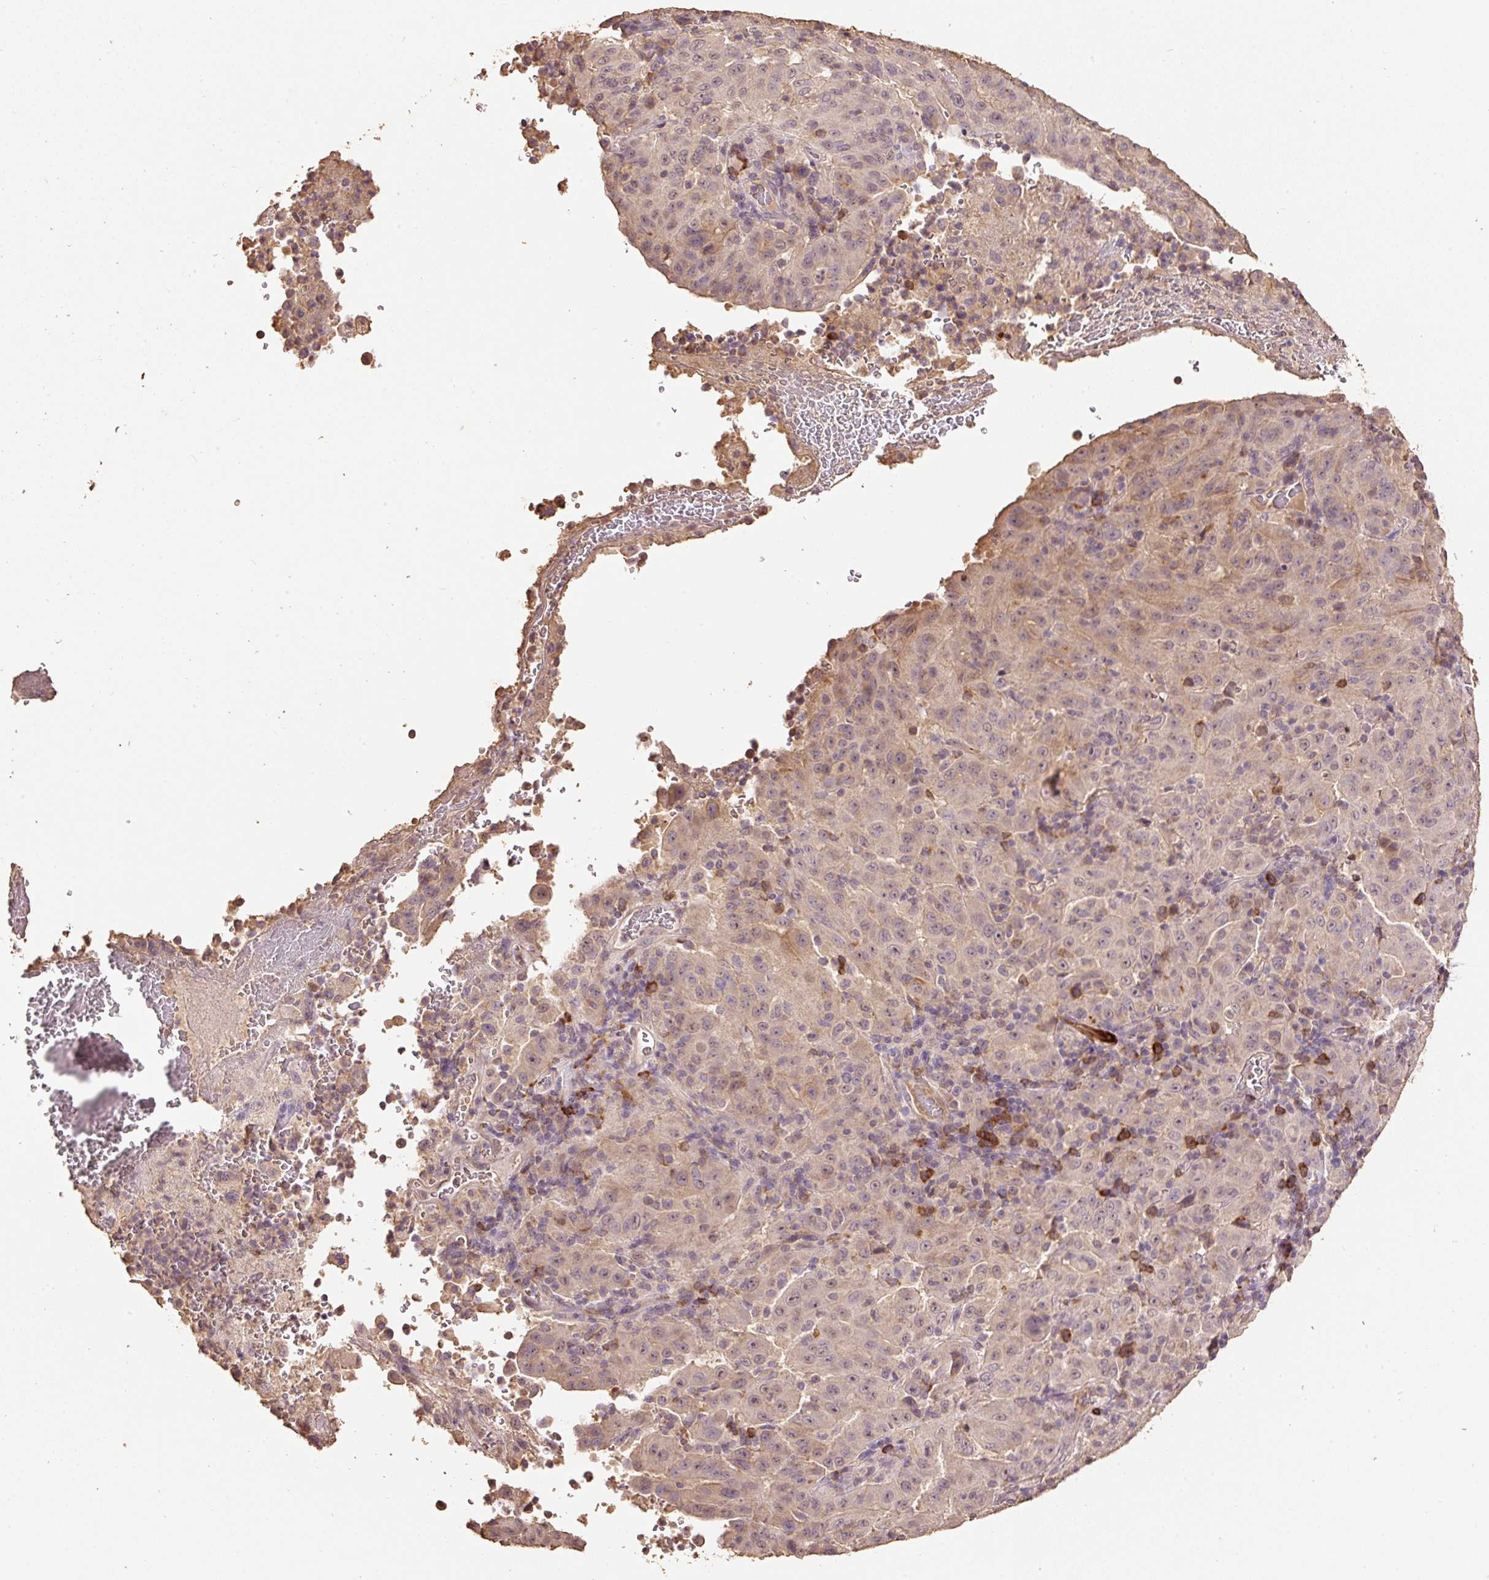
{"staining": {"intensity": "weak", "quantity": ">75%", "location": "cytoplasmic/membranous,nuclear"}, "tissue": "pancreatic cancer", "cell_type": "Tumor cells", "image_type": "cancer", "snomed": [{"axis": "morphology", "description": "Adenocarcinoma, NOS"}, {"axis": "topography", "description": "Pancreas"}], "caption": "Immunohistochemical staining of adenocarcinoma (pancreatic) shows low levels of weak cytoplasmic/membranous and nuclear protein expression in about >75% of tumor cells.", "gene": "HERC2", "patient": {"sex": "male", "age": 63}}